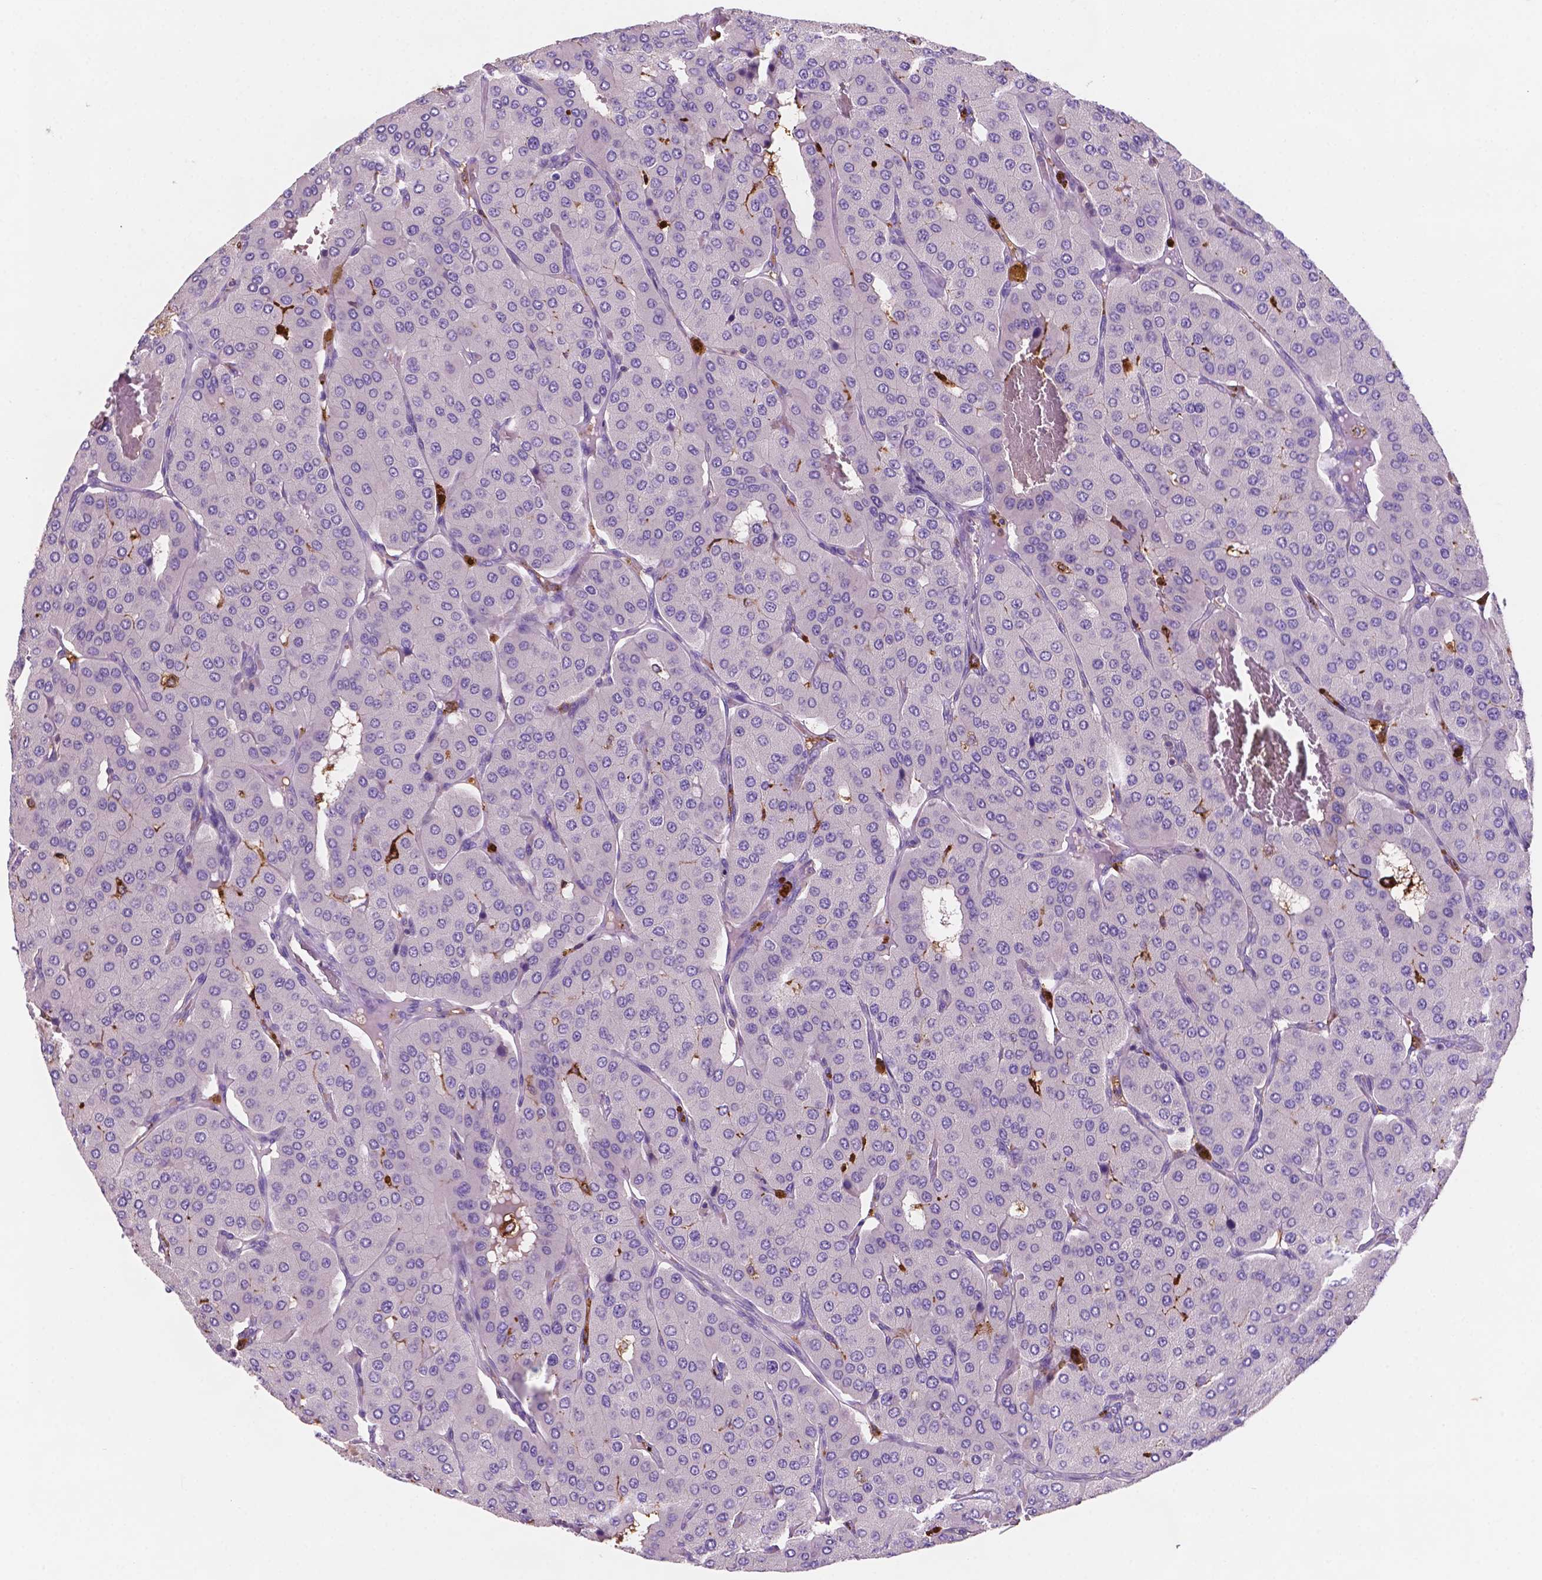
{"staining": {"intensity": "negative", "quantity": "none", "location": "none"}, "tissue": "parathyroid gland", "cell_type": "Glandular cells", "image_type": "normal", "snomed": [{"axis": "morphology", "description": "Normal tissue, NOS"}, {"axis": "morphology", "description": "Adenoma, NOS"}, {"axis": "topography", "description": "Parathyroid gland"}], "caption": "Protein analysis of benign parathyroid gland reveals no significant expression in glandular cells.", "gene": "MKRN2OS", "patient": {"sex": "female", "age": 86}}